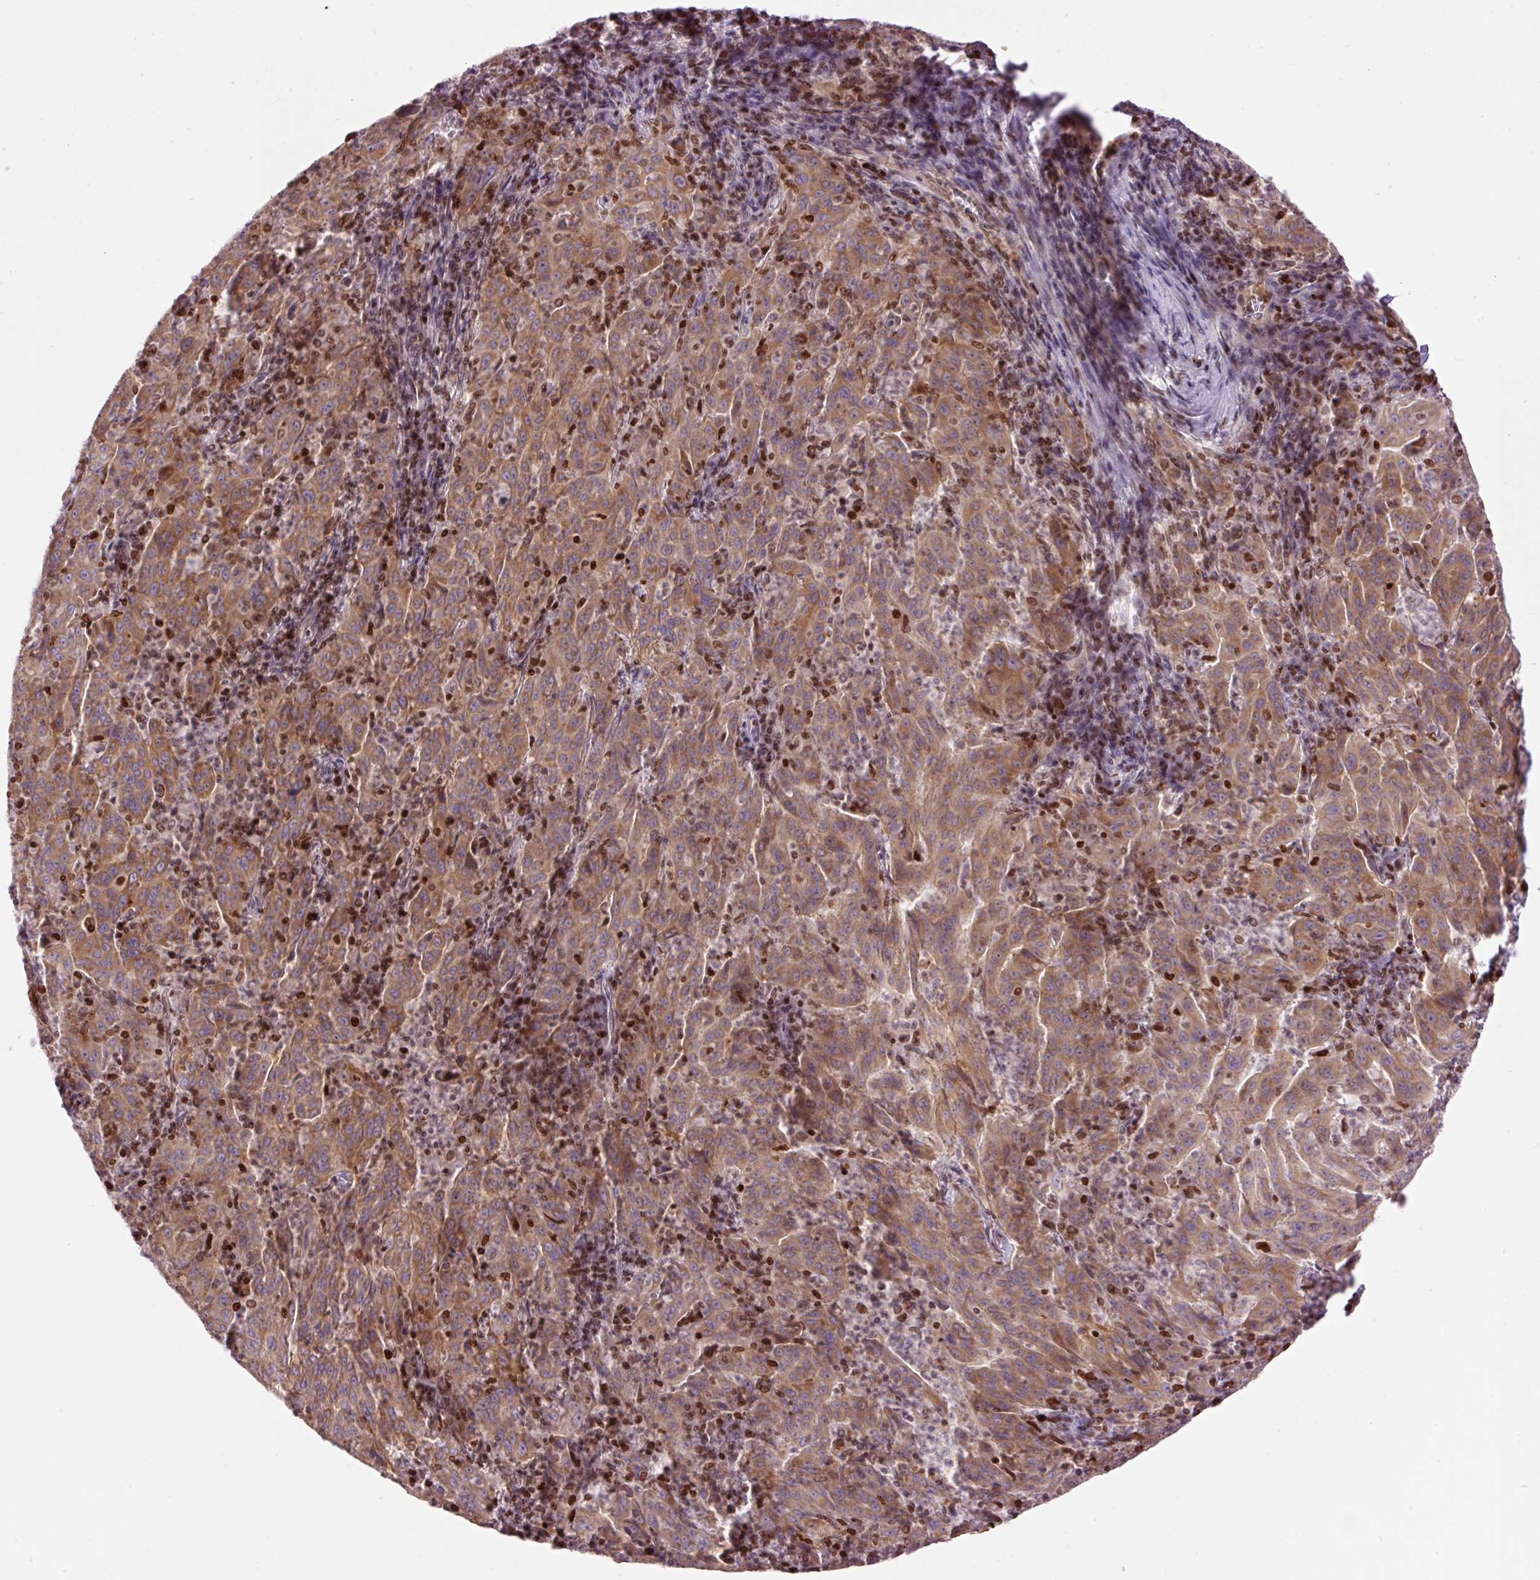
{"staining": {"intensity": "moderate", "quantity": ">75%", "location": "cytoplasmic/membranous"}, "tissue": "pancreatic cancer", "cell_type": "Tumor cells", "image_type": "cancer", "snomed": [{"axis": "morphology", "description": "Adenocarcinoma, NOS"}, {"axis": "topography", "description": "Pancreas"}], "caption": "Immunohistochemistry of human adenocarcinoma (pancreatic) reveals medium levels of moderate cytoplasmic/membranous positivity in about >75% of tumor cells.", "gene": "TMEM8B", "patient": {"sex": "male", "age": 63}}